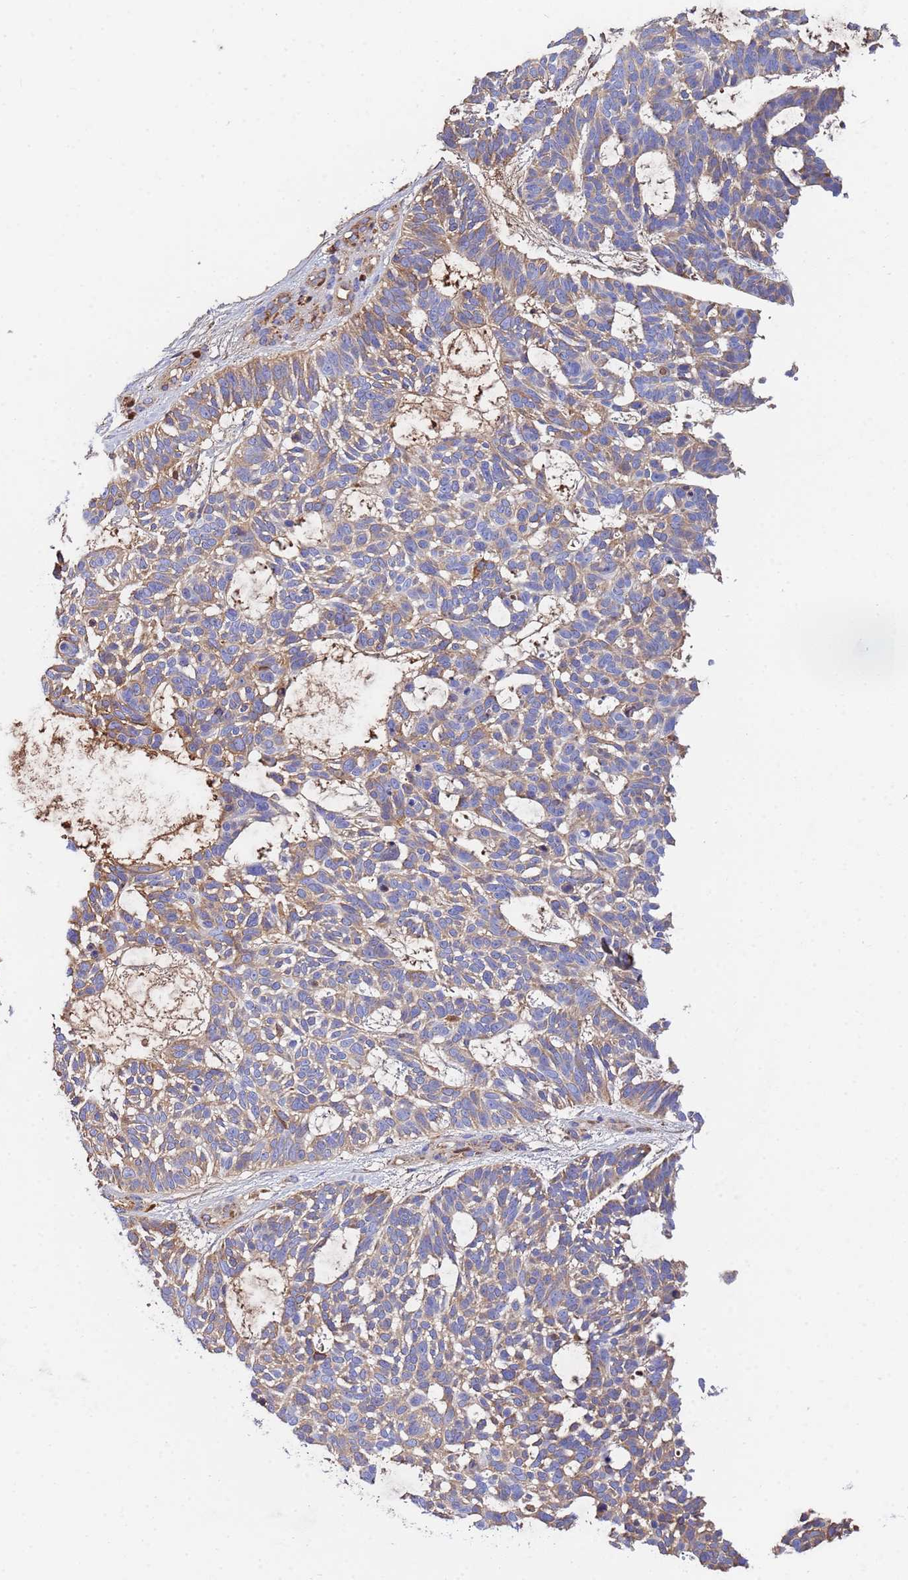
{"staining": {"intensity": "weak", "quantity": ">75%", "location": "cytoplasmic/membranous"}, "tissue": "skin cancer", "cell_type": "Tumor cells", "image_type": "cancer", "snomed": [{"axis": "morphology", "description": "Basal cell carcinoma"}, {"axis": "topography", "description": "Skin"}], "caption": "IHC photomicrograph of neoplastic tissue: human basal cell carcinoma (skin) stained using immunohistochemistry (IHC) demonstrates low levels of weak protein expression localized specifically in the cytoplasmic/membranous of tumor cells, appearing as a cytoplasmic/membranous brown color.", "gene": "GLUD1", "patient": {"sex": "male", "age": 88}}